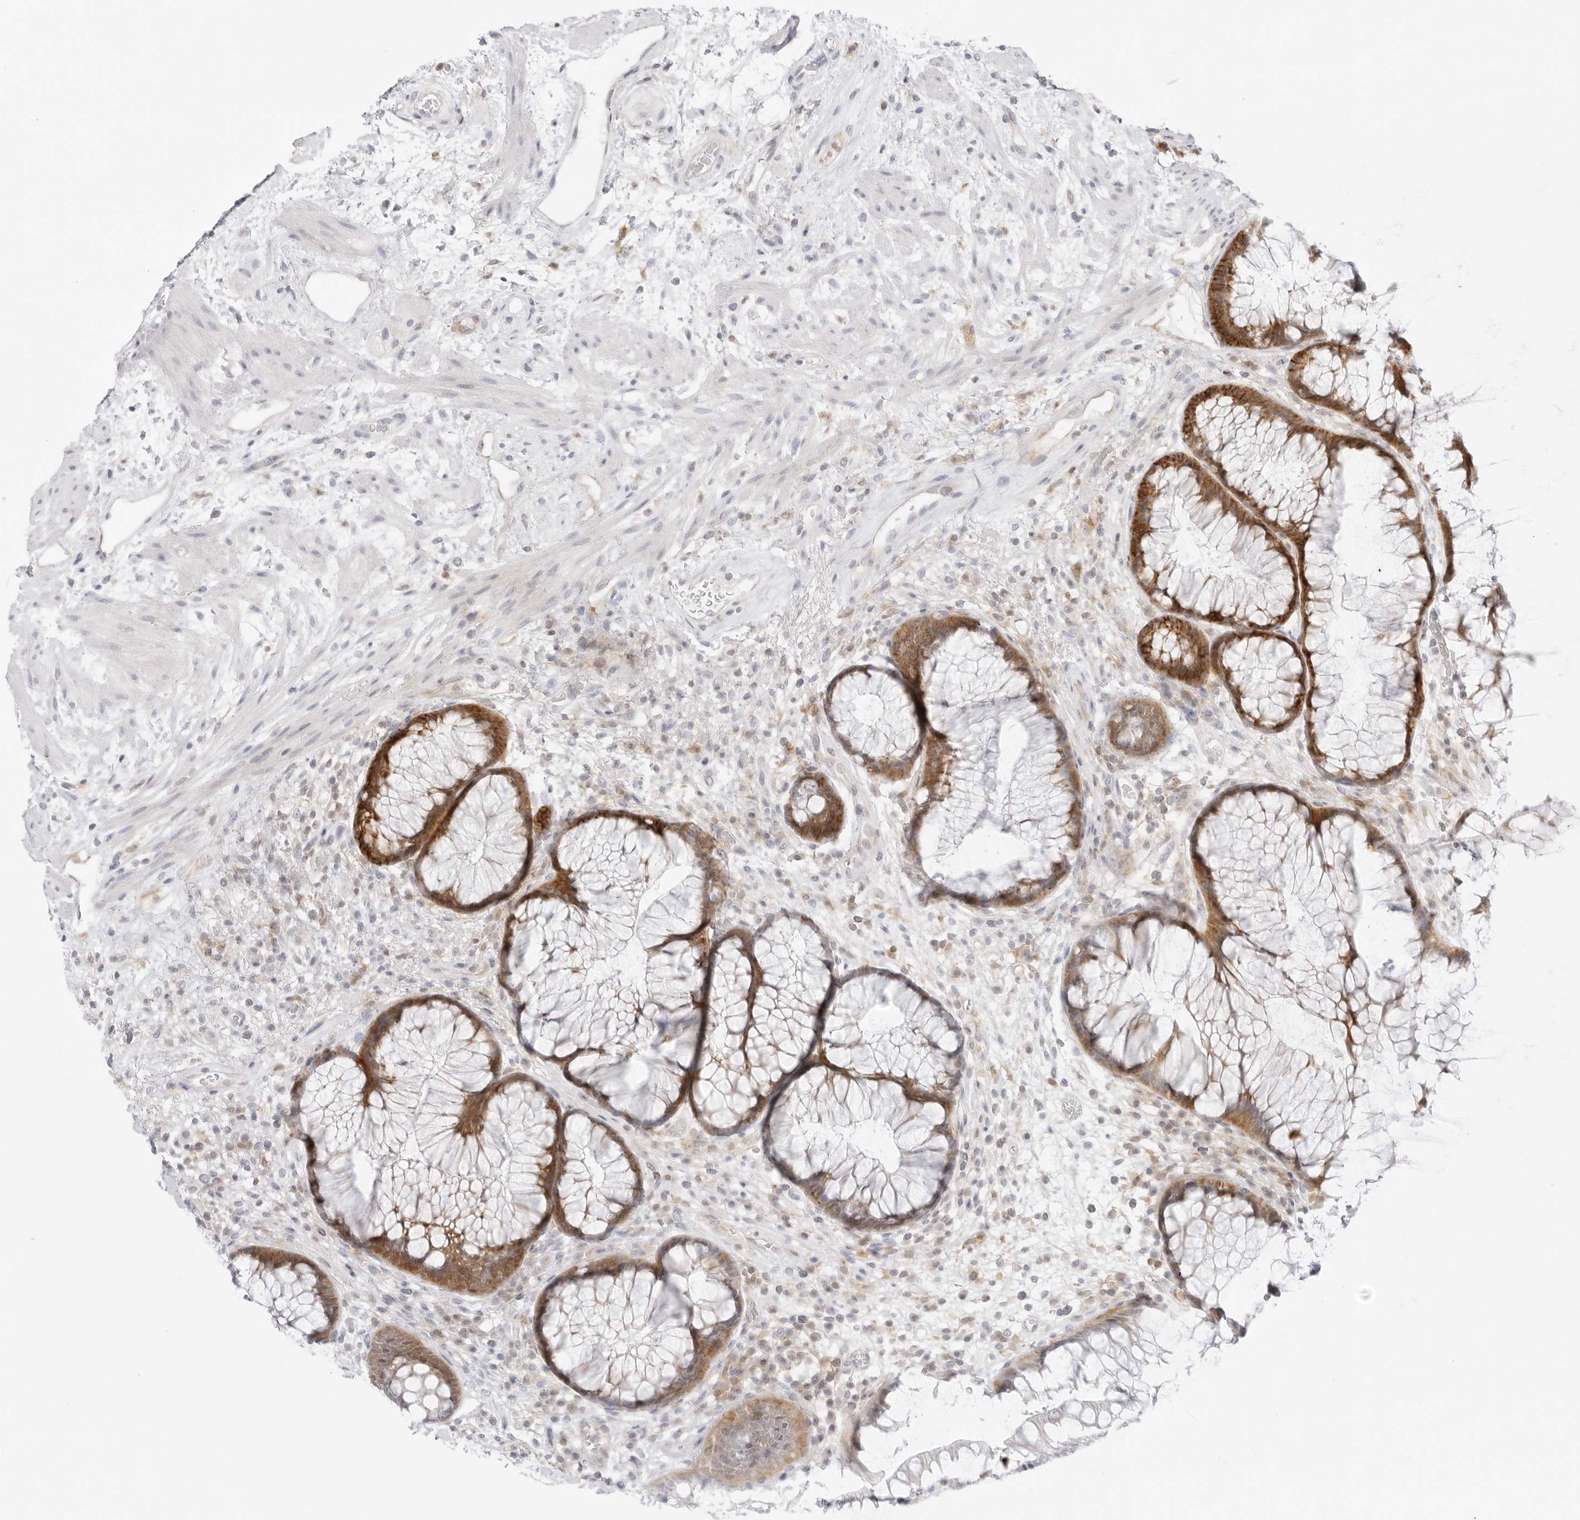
{"staining": {"intensity": "moderate", "quantity": ">75%", "location": "cytoplasmic/membranous"}, "tissue": "rectum", "cell_type": "Glandular cells", "image_type": "normal", "snomed": [{"axis": "morphology", "description": "Normal tissue, NOS"}, {"axis": "topography", "description": "Rectum"}], "caption": "Glandular cells show medium levels of moderate cytoplasmic/membranous staining in about >75% of cells in normal human rectum.", "gene": "TNFRSF14", "patient": {"sex": "male", "age": 51}}